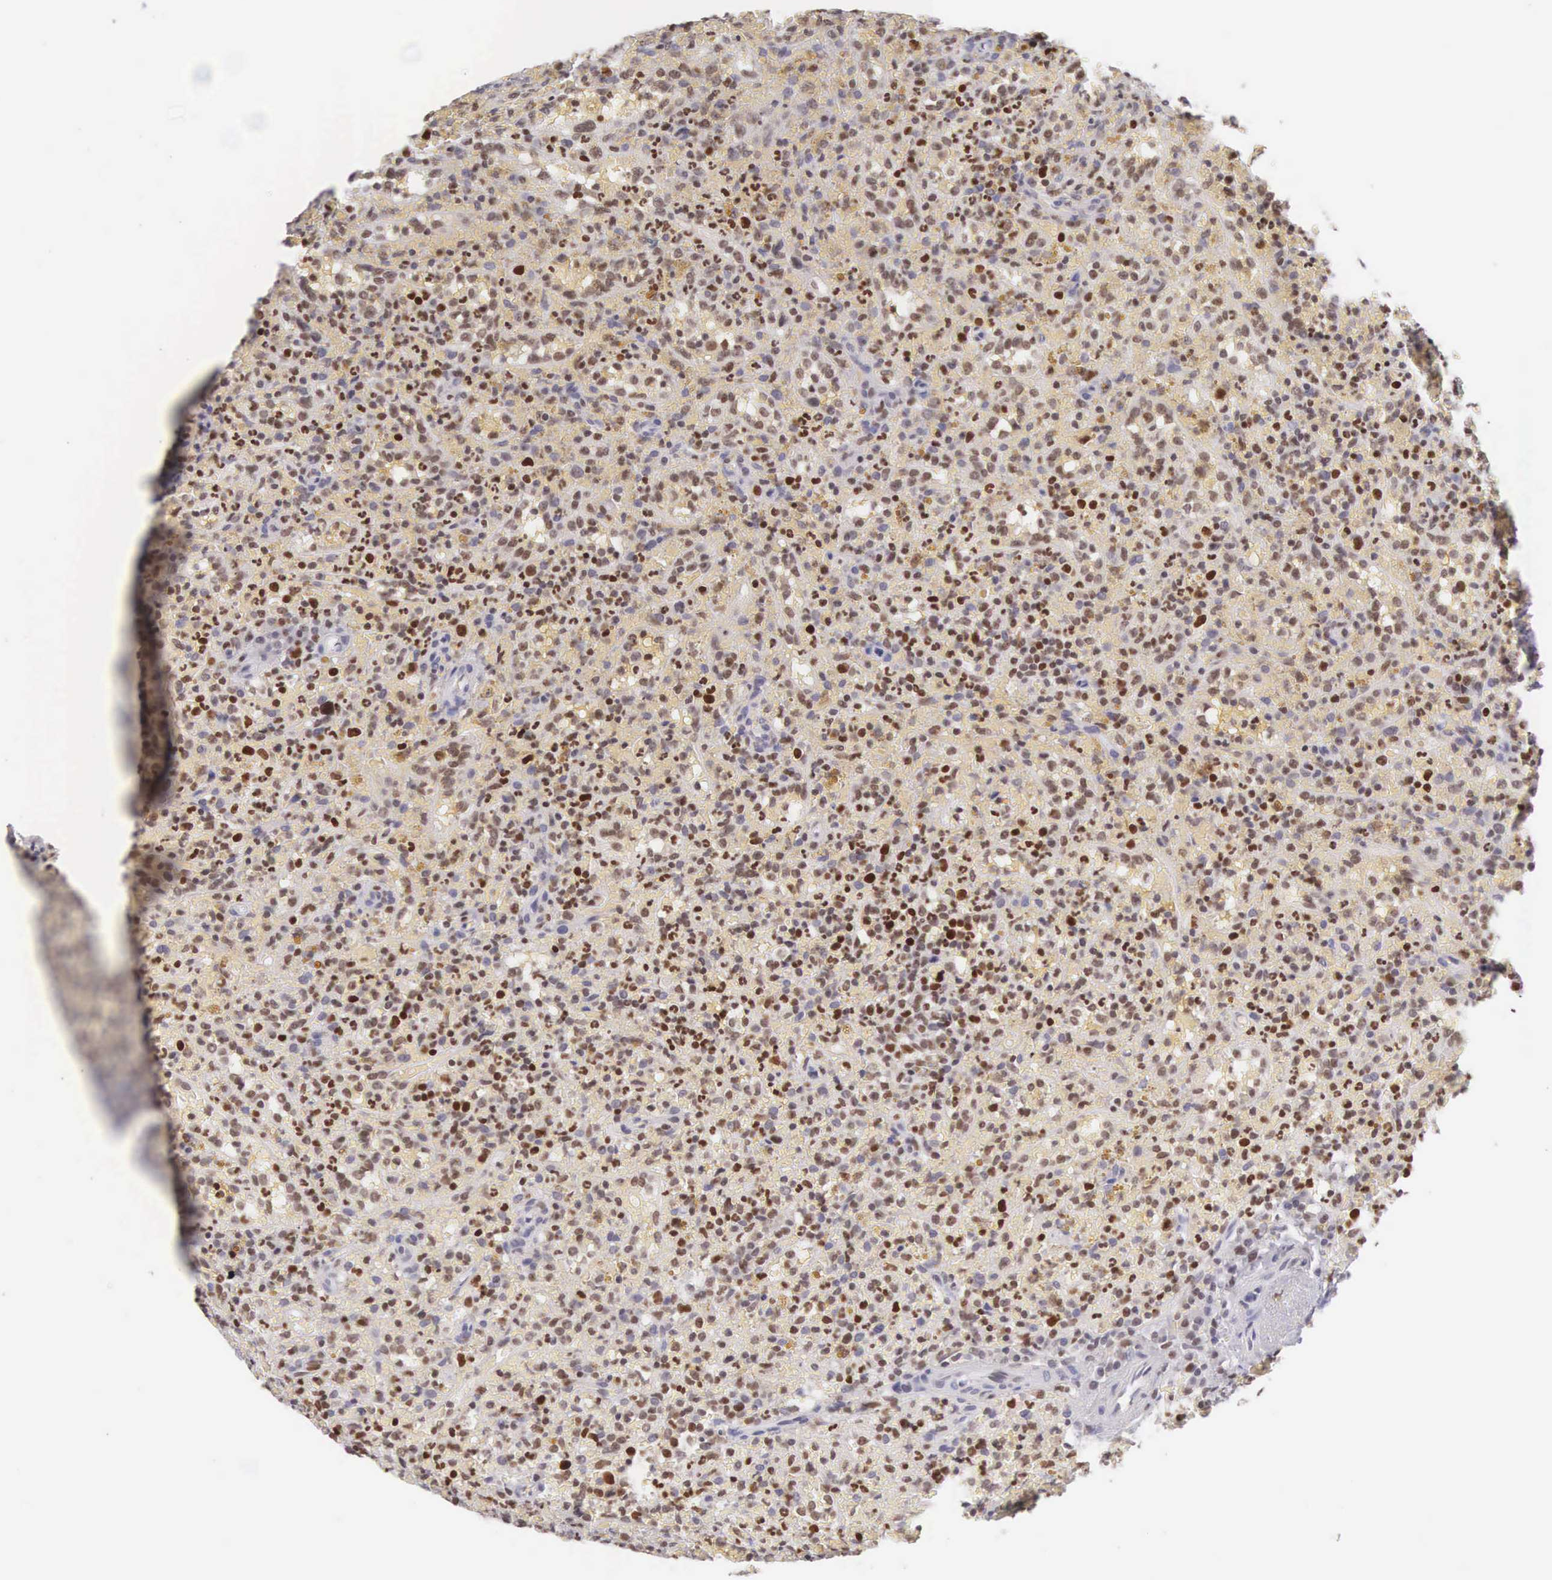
{"staining": {"intensity": "strong", "quantity": ">75%", "location": "nuclear"}, "tissue": "lymphoma", "cell_type": "Tumor cells", "image_type": "cancer", "snomed": [{"axis": "morphology", "description": "Malignant lymphoma, non-Hodgkin's type, High grade"}, {"axis": "topography", "description": "Spleen"}, {"axis": "topography", "description": "Lymph node"}], "caption": "A high amount of strong nuclear positivity is seen in about >75% of tumor cells in lymphoma tissue.", "gene": "VRK1", "patient": {"sex": "female", "age": 70}}